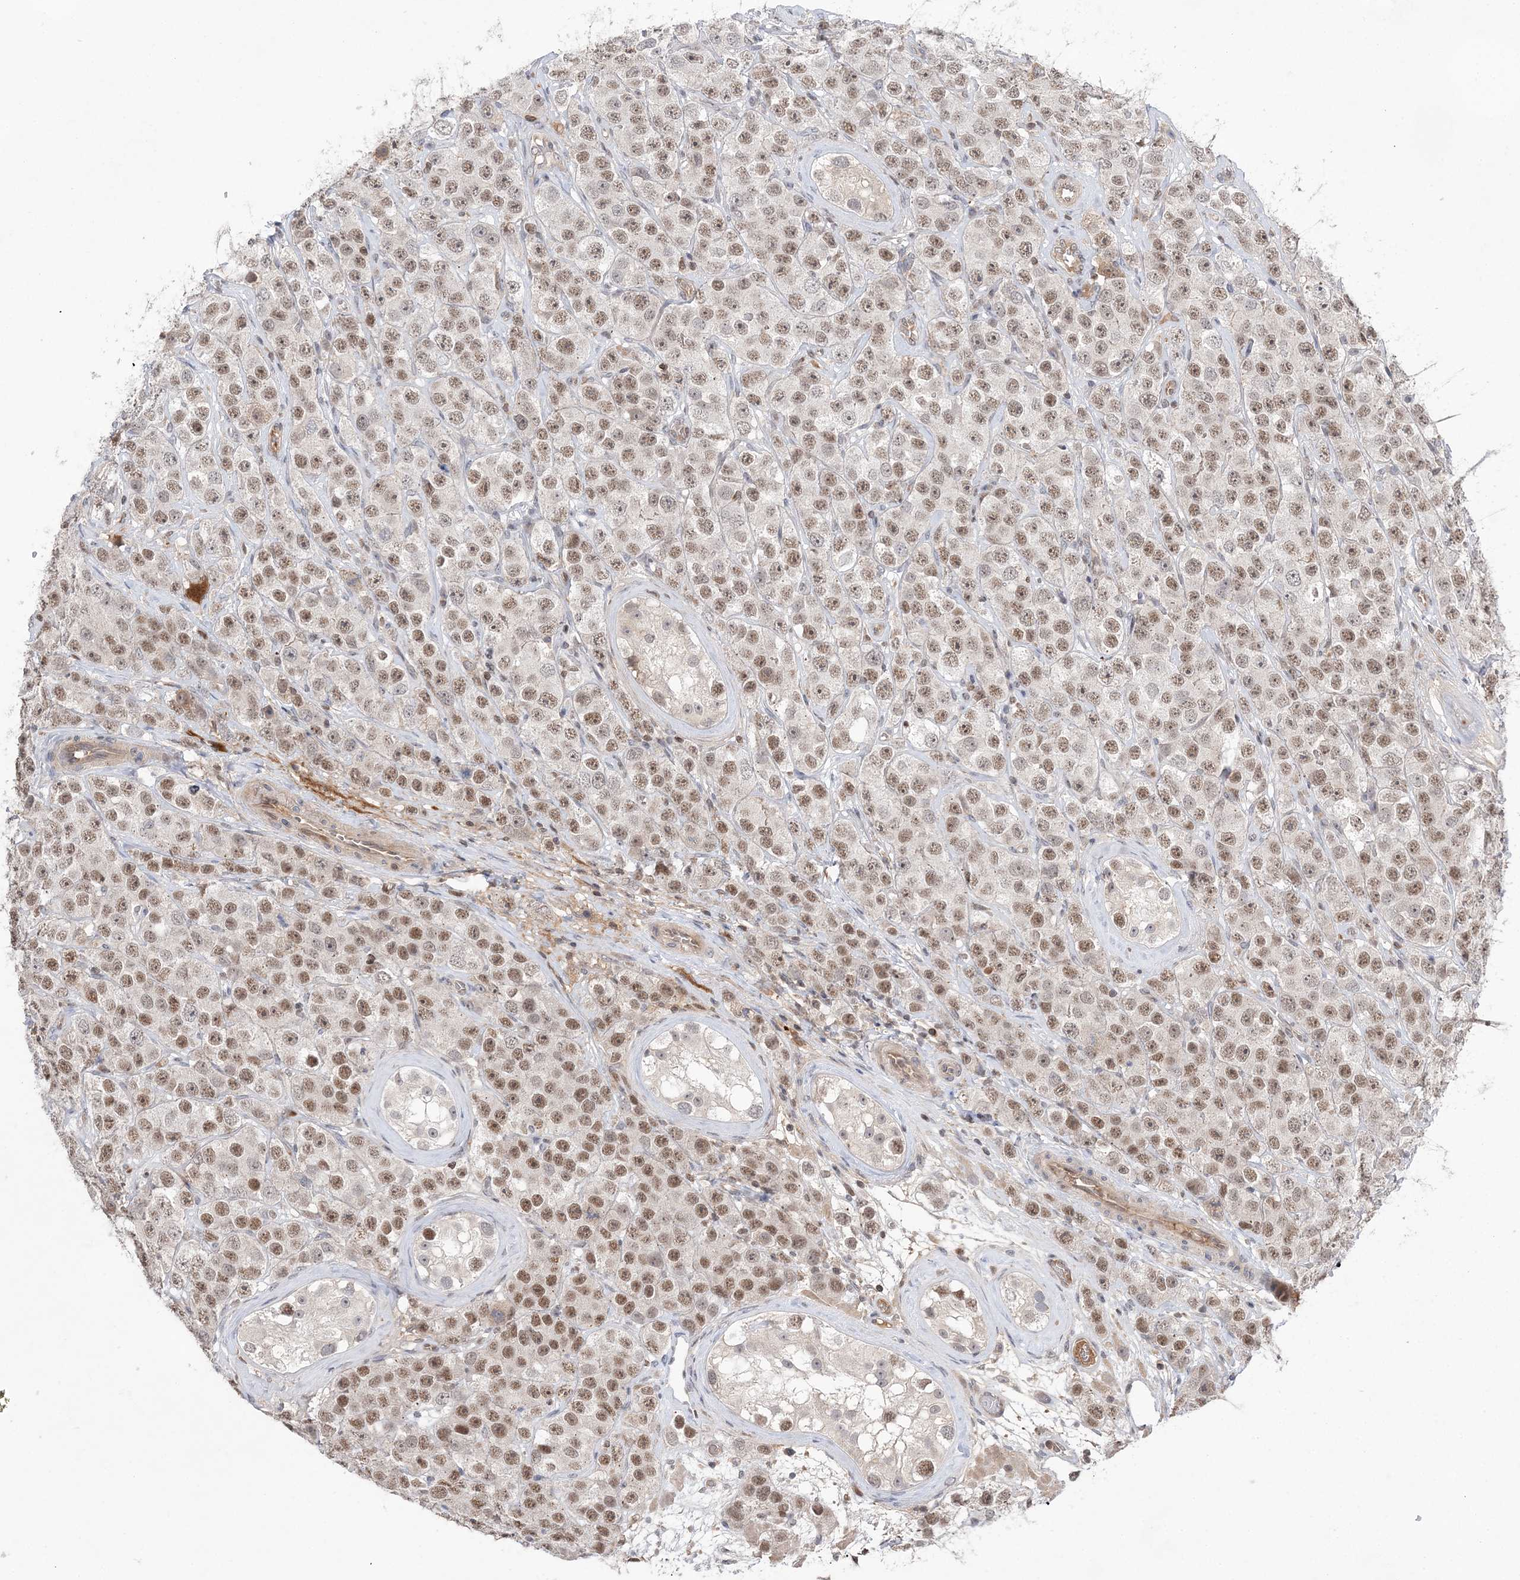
{"staining": {"intensity": "moderate", "quantity": ">75%", "location": "nuclear"}, "tissue": "testis cancer", "cell_type": "Tumor cells", "image_type": "cancer", "snomed": [{"axis": "morphology", "description": "Seminoma, NOS"}, {"axis": "topography", "description": "Testis"}], "caption": "The photomicrograph reveals immunohistochemical staining of testis cancer (seminoma). There is moderate nuclear expression is present in approximately >75% of tumor cells.", "gene": "TMEM132B", "patient": {"sex": "male", "age": 28}}